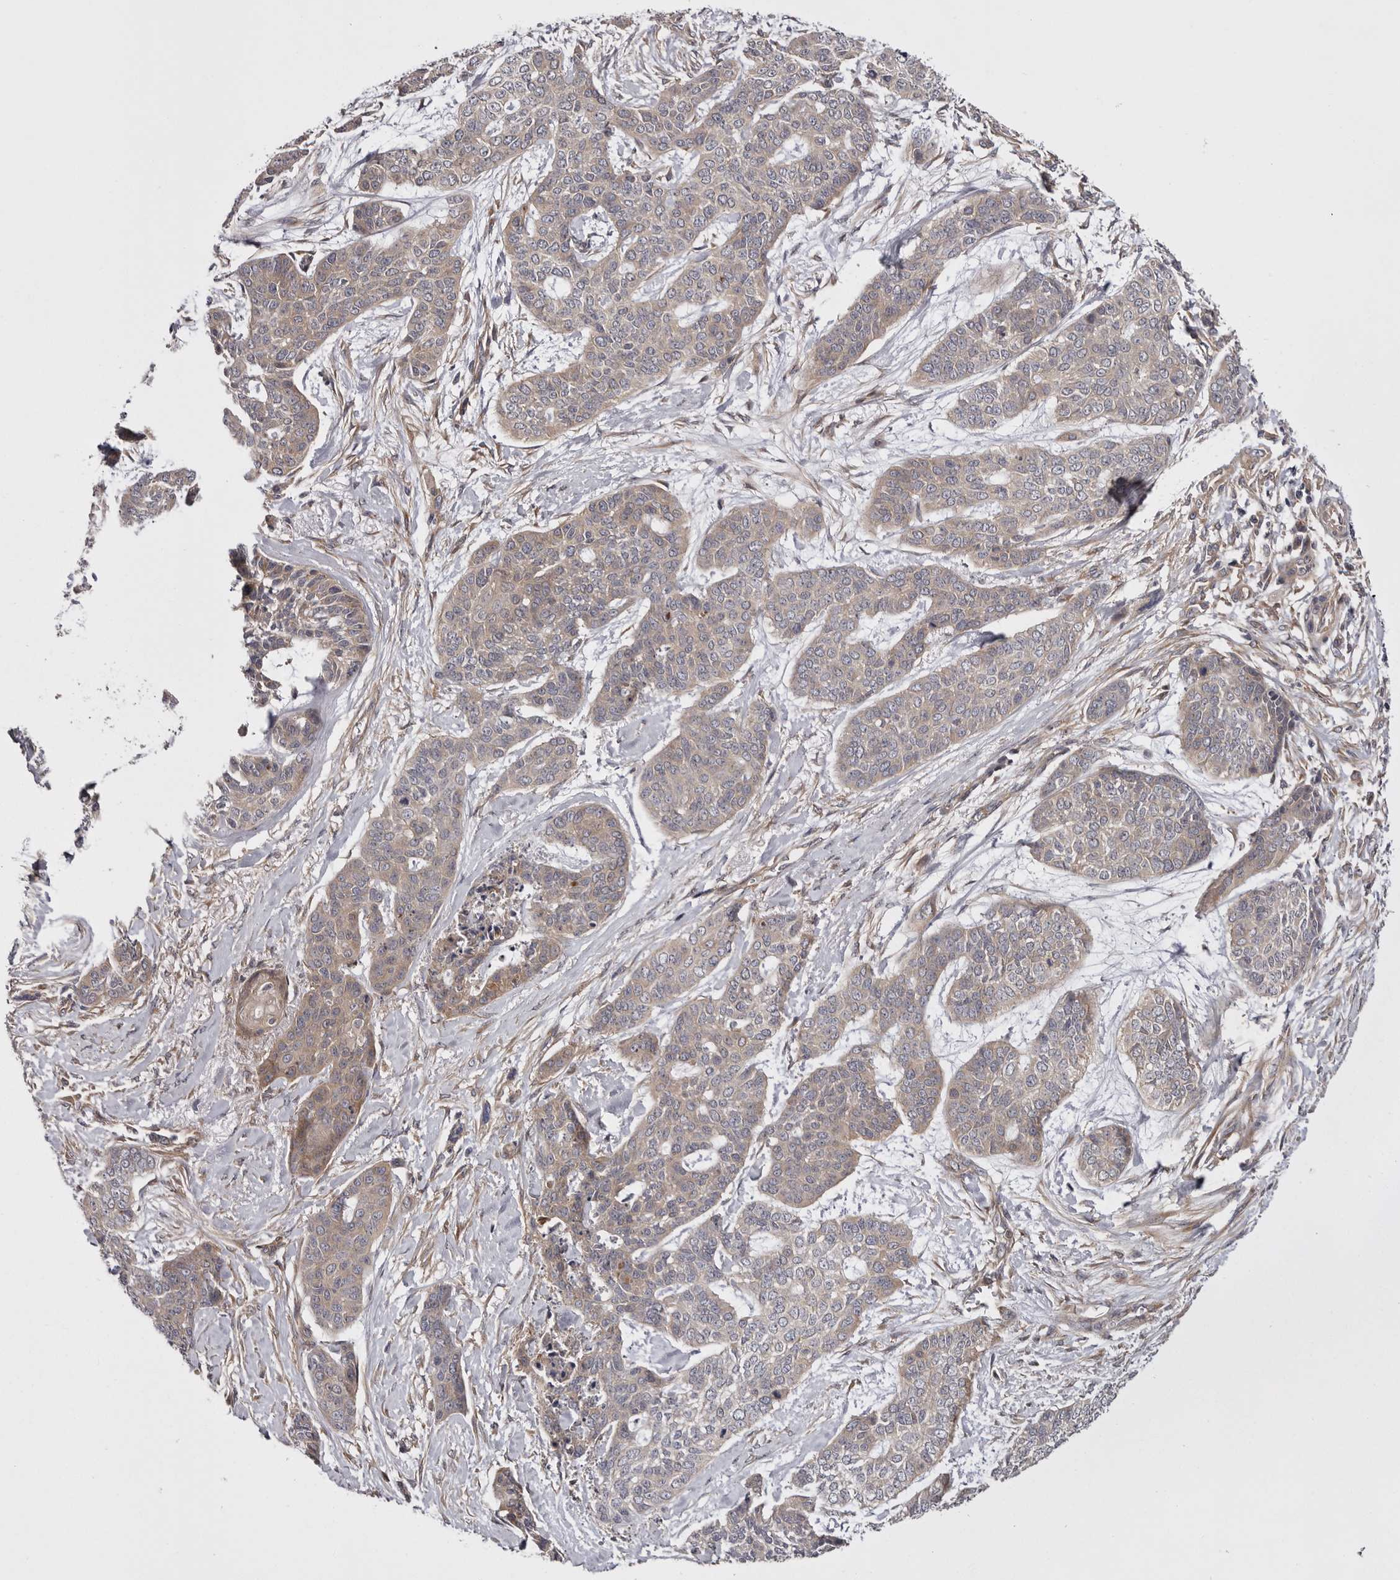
{"staining": {"intensity": "weak", "quantity": "25%-75%", "location": "cytoplasmic/membranous"}, "tissue": "skin cancer", "cell_type": "Tumor cells", "image_type": "cancer", "snomed": [{"axis": "morphology", "description": "Basal cell carcinoma"}, {"axis": "topography", "description": "Skin"}], "caption": "About 25%-75% of tumor cells in human skin cancer (basal cell carcinoma) reveal weak cytoplasmic/membranous protein staining as visualized by brown immunohistochemical staining.", "gene": "OSBPL9", "patient": {"sex": "female", "age": 64}}